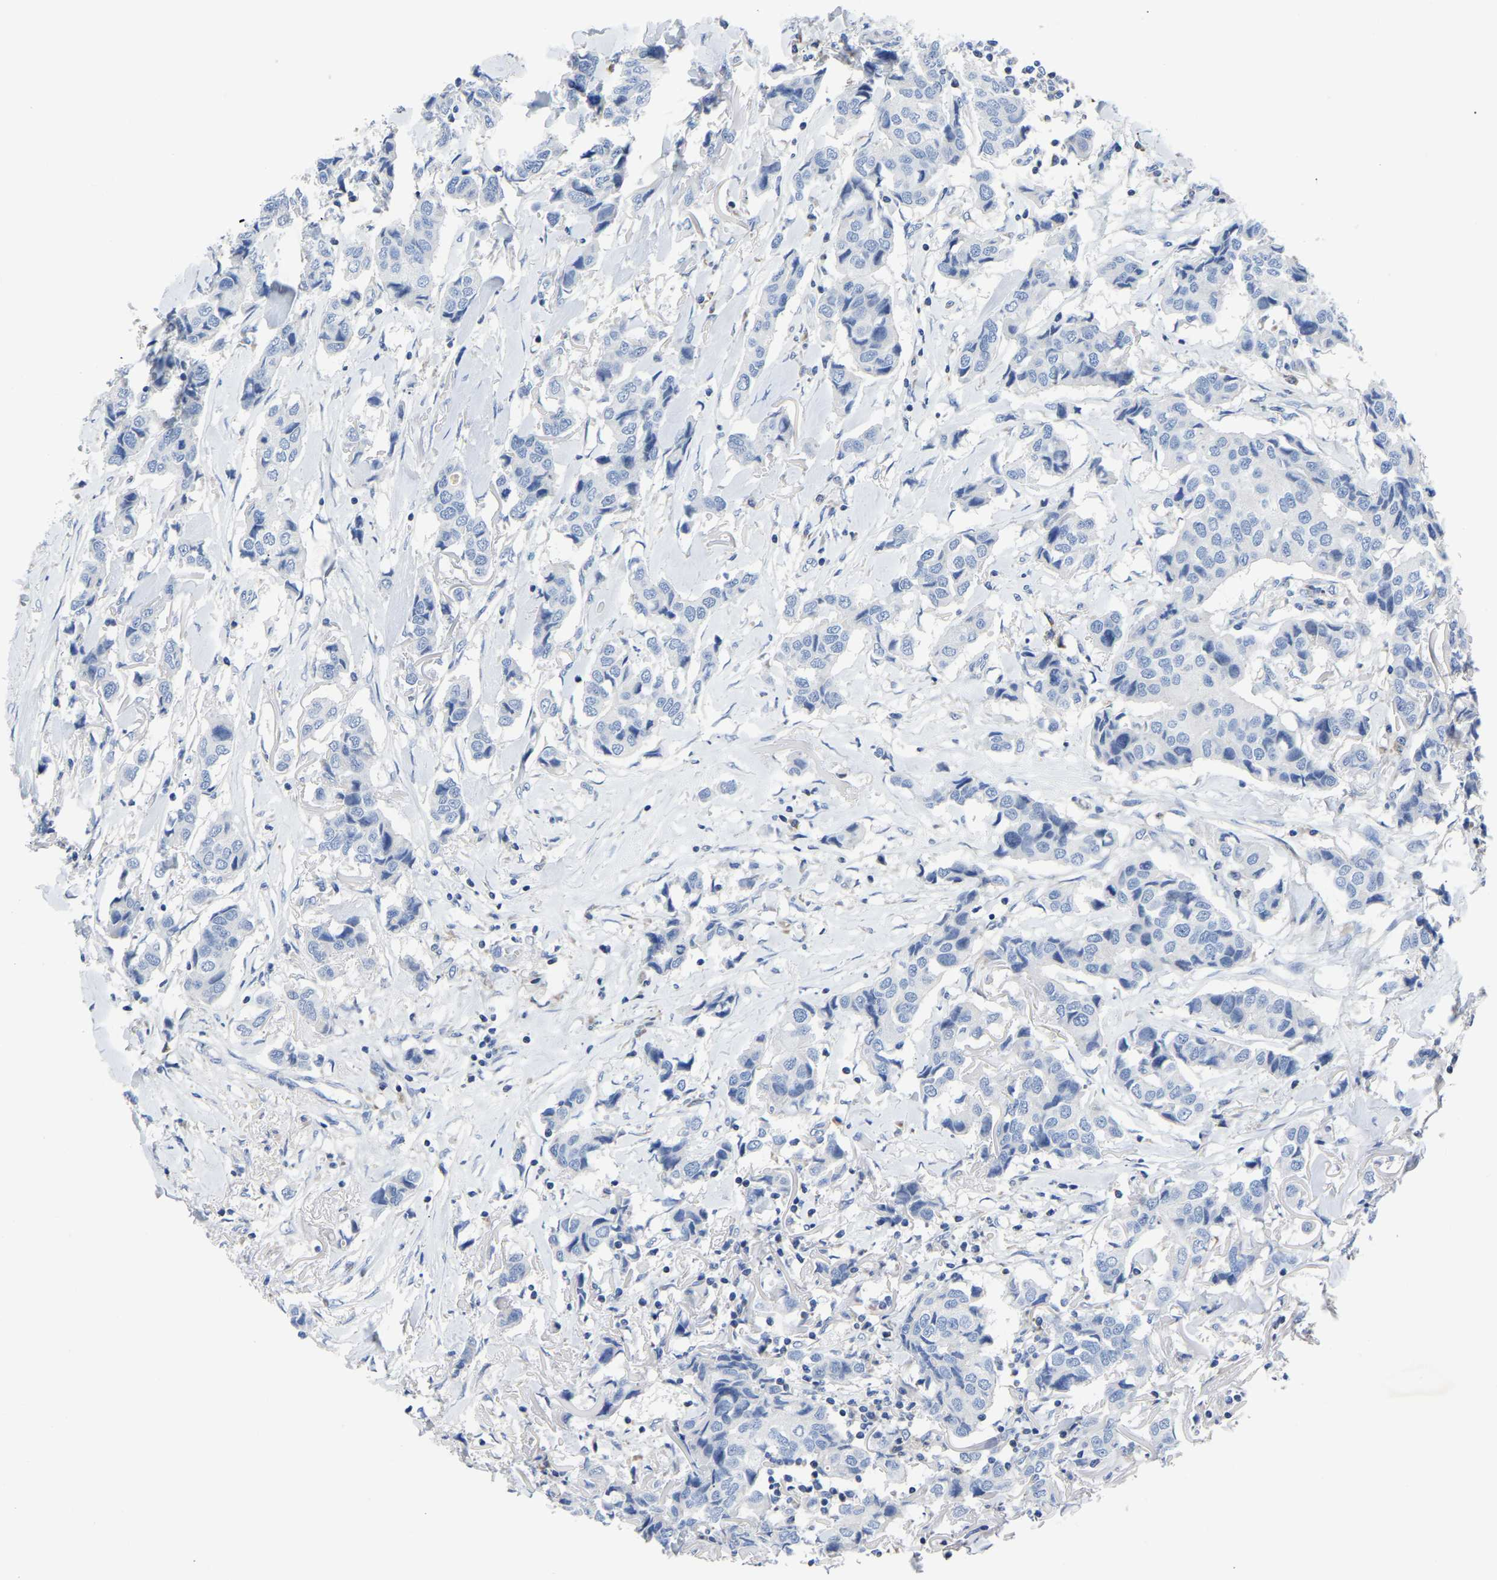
{"staining": {"intensity": "negative", "quantity": "none", "location": "none"}, "tissue": "breast cancer", "cell_type": "Tumor cells", "image_type": "cancer", "snomed": [{"axis": "morphology", "description": "Duct carcinoma"}, {"axis": "topography", "description": "Breast"}], "caption": "Immunohistochemical staining of breast cancer shows no significant staining in tumor cells. (DAB (3,3'-diaminobenzidine) IHC visualized using brightfield microscopy, high magnification).", "gene": "ETFA", "patient": {"sex": "female", "age": 80}}